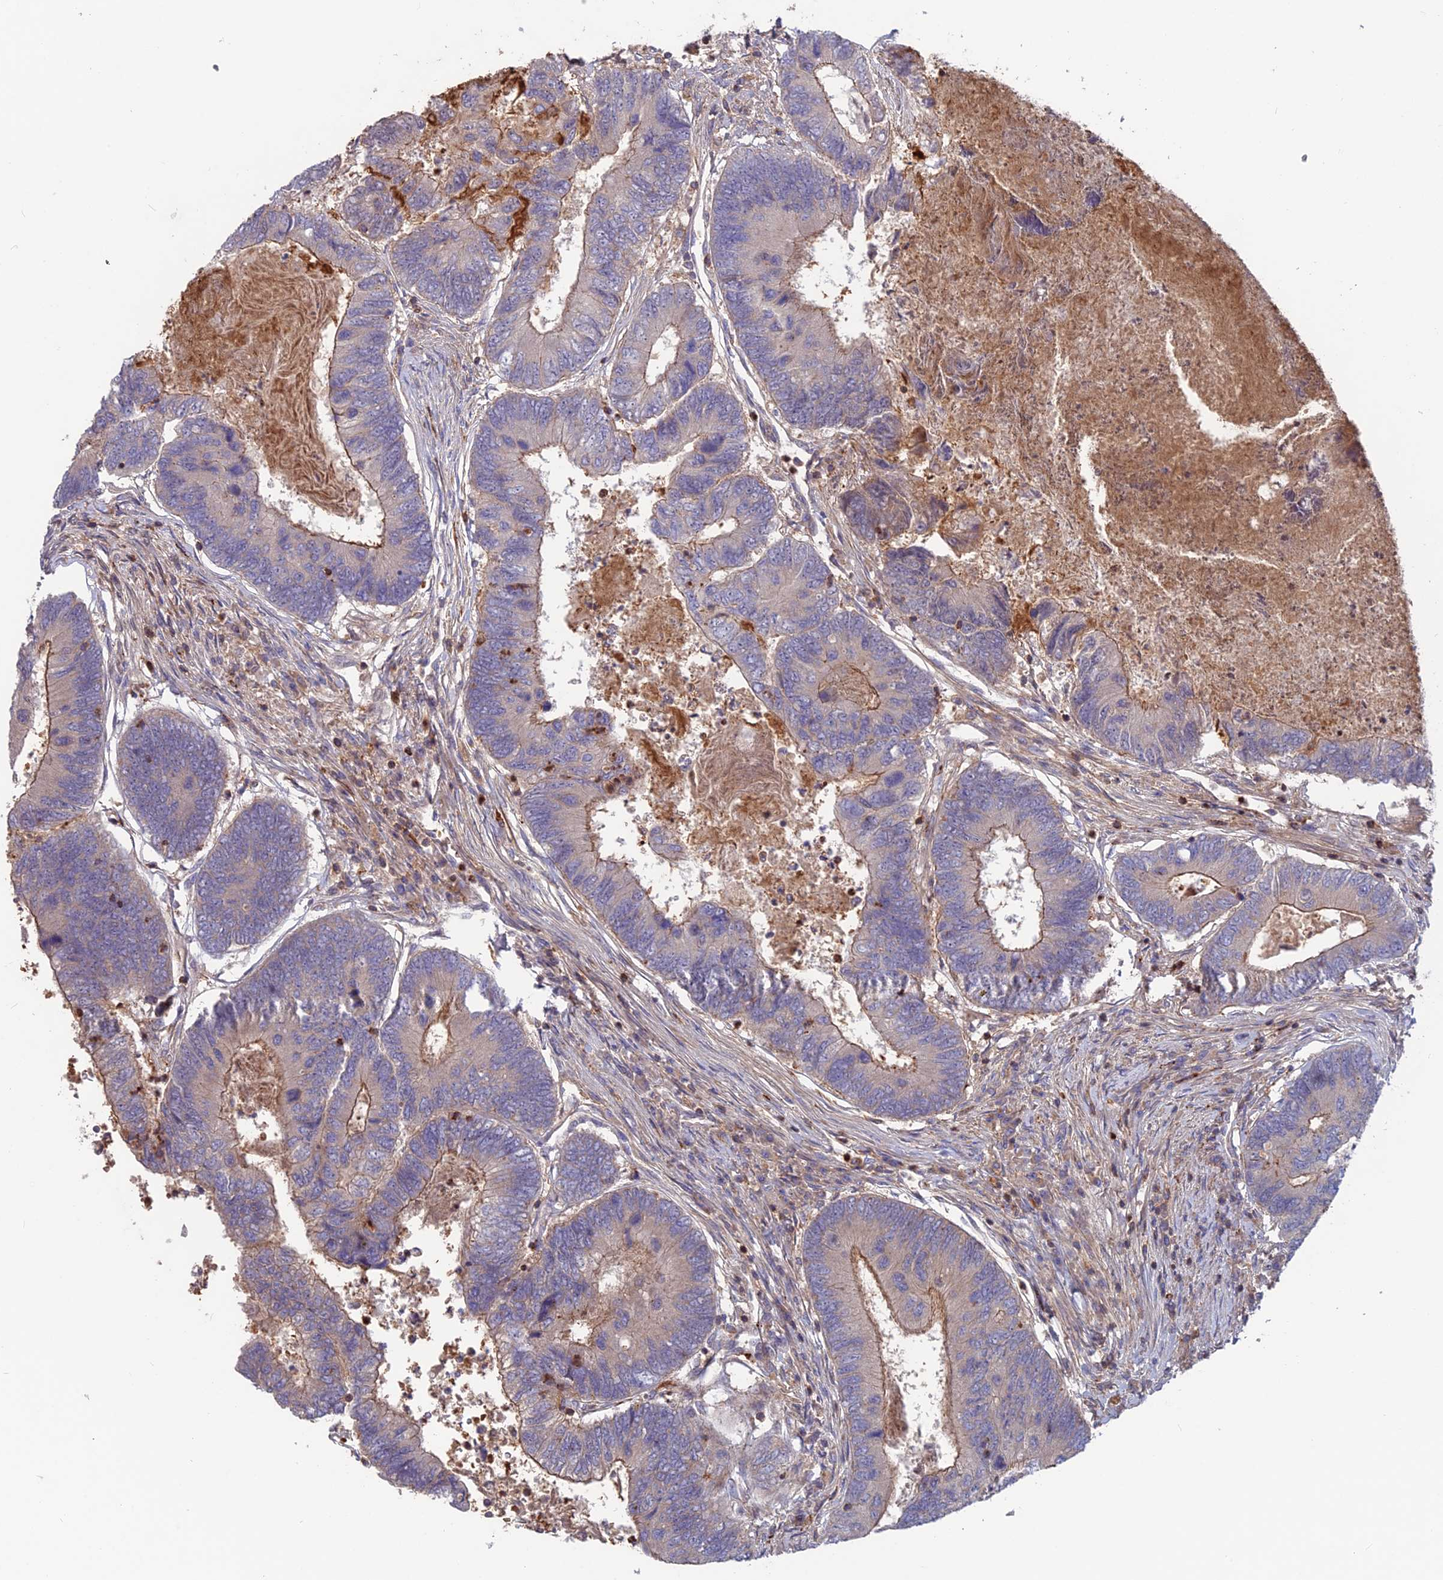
{"staining": {"intensity": "weak", "quantity": "25%-75%", "location": "cytoplasmic/membranous"}, "tissue": "colorectal cancer", "cell_type": "Tumor cells", "image_type": "cancer", "snomed": [{"axis": "morphology", "description": "Adenocarcinoma, NOS"}, {"axis": "topography", "description": "Colon"}], "caption": "Immunohistochemistry (IHC) photomicrograph of neoplastic tissue: colorectal adenocarcinoma stained using IHC reveals low levels of weak protein expression localized specifically in the cytoplasmic/membranous of tumor cells, appearing as a cytoplasmic/membranous brown color.", "gene": "CPNE7", "patient": {"sex": "female", "age": 67}}